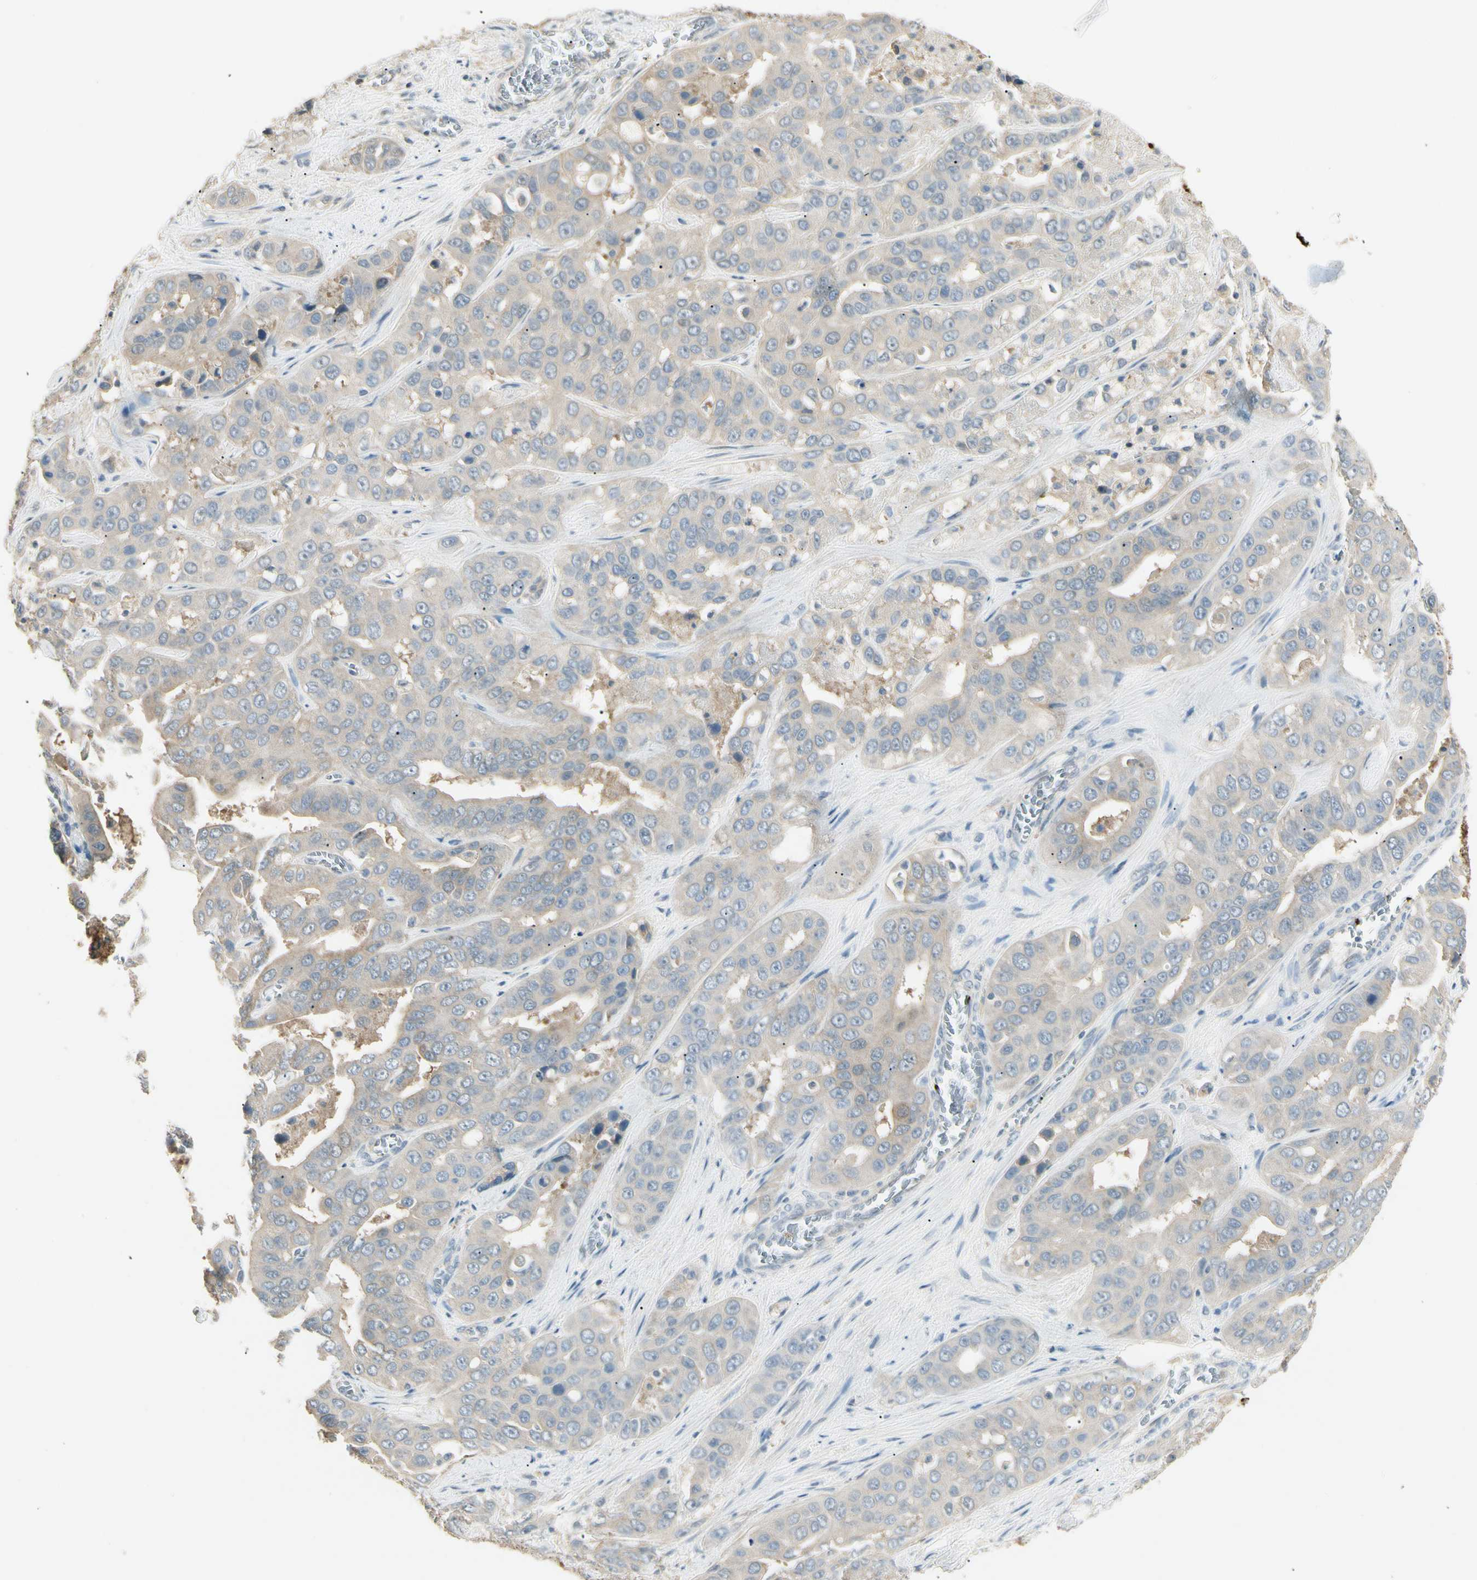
{"staining": {"intensity": "weak", "quantity": "25%-75%", "location": "cytoplasmic/membranous"}, "tissue": "liver cancer", "cell_type": "Tumor cells", "image_type": "cancer", "snomed": [{"axis": "morphology", "description": "Cholangiocarcinoma"}, {"axis": "topography", "description": "Liver"}], "caption": "The photomicrograph reveals staining of liver cholangiocarcinoma, revealing weak cytoplasmic/membranous protein positivity (brown color) within tumor cells.", "gene": "GNE", "patient": {"sex": "female", "age": 52}}